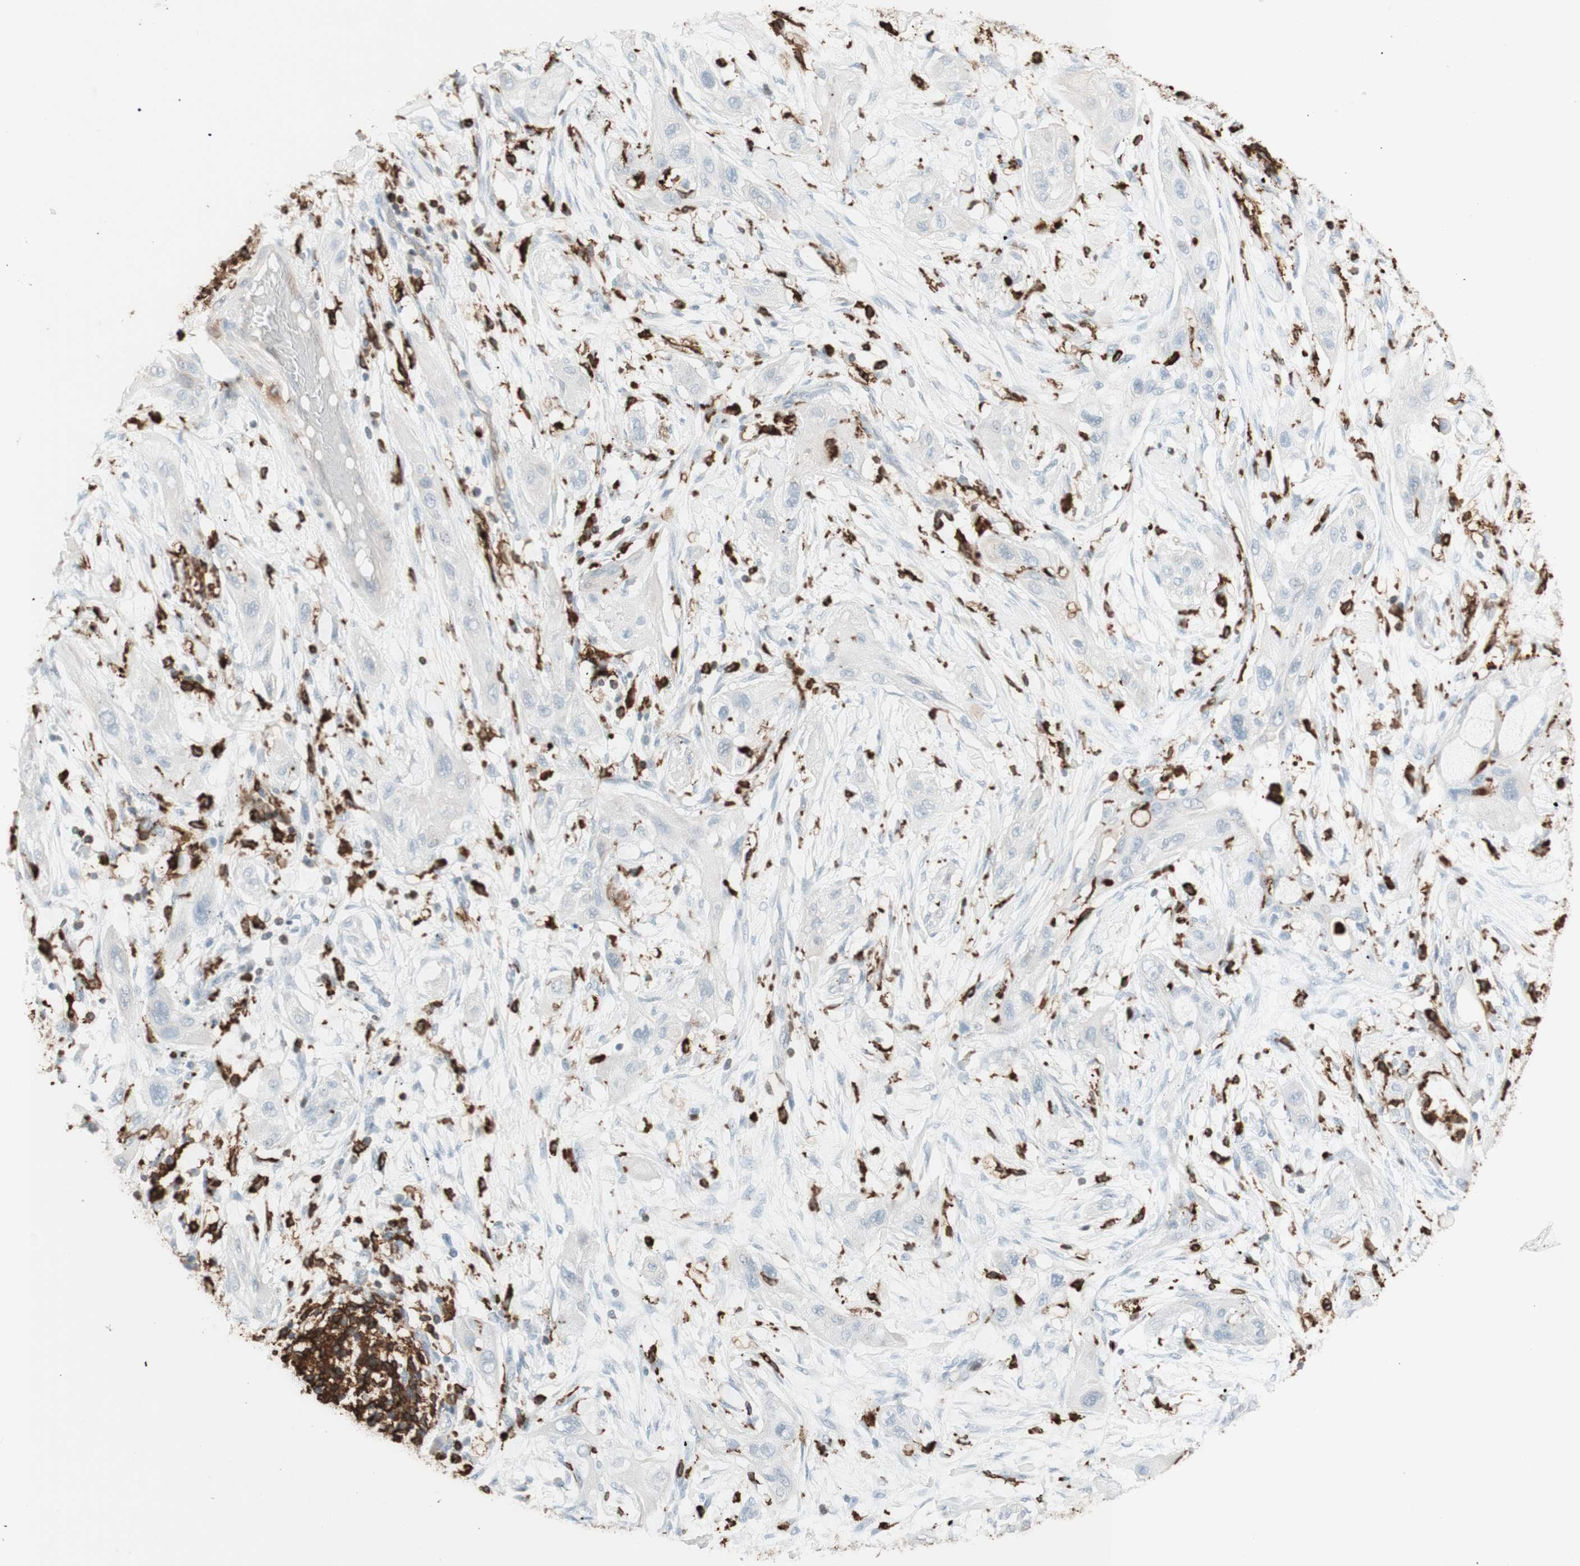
{"staining": {"intensity": "negative", "quantity": "none", "location": "none"}, "tissue": "lung cancer", "cell_type": "Tumor cells", "image_type": "cancer", "snomed": [{"axis": "morphology", "description": "Squamous cell carcinoma, NOS"}, {"axis": "topography", "description": "Lung"}], "caption": "DAB immunohistochemical staining of human squamous cell carcinoma (lung) demonstrates no significant positivity in tumor cells.", "gene": "HLA-DPB1", "patient": {"sex": "female", "age": 47}}